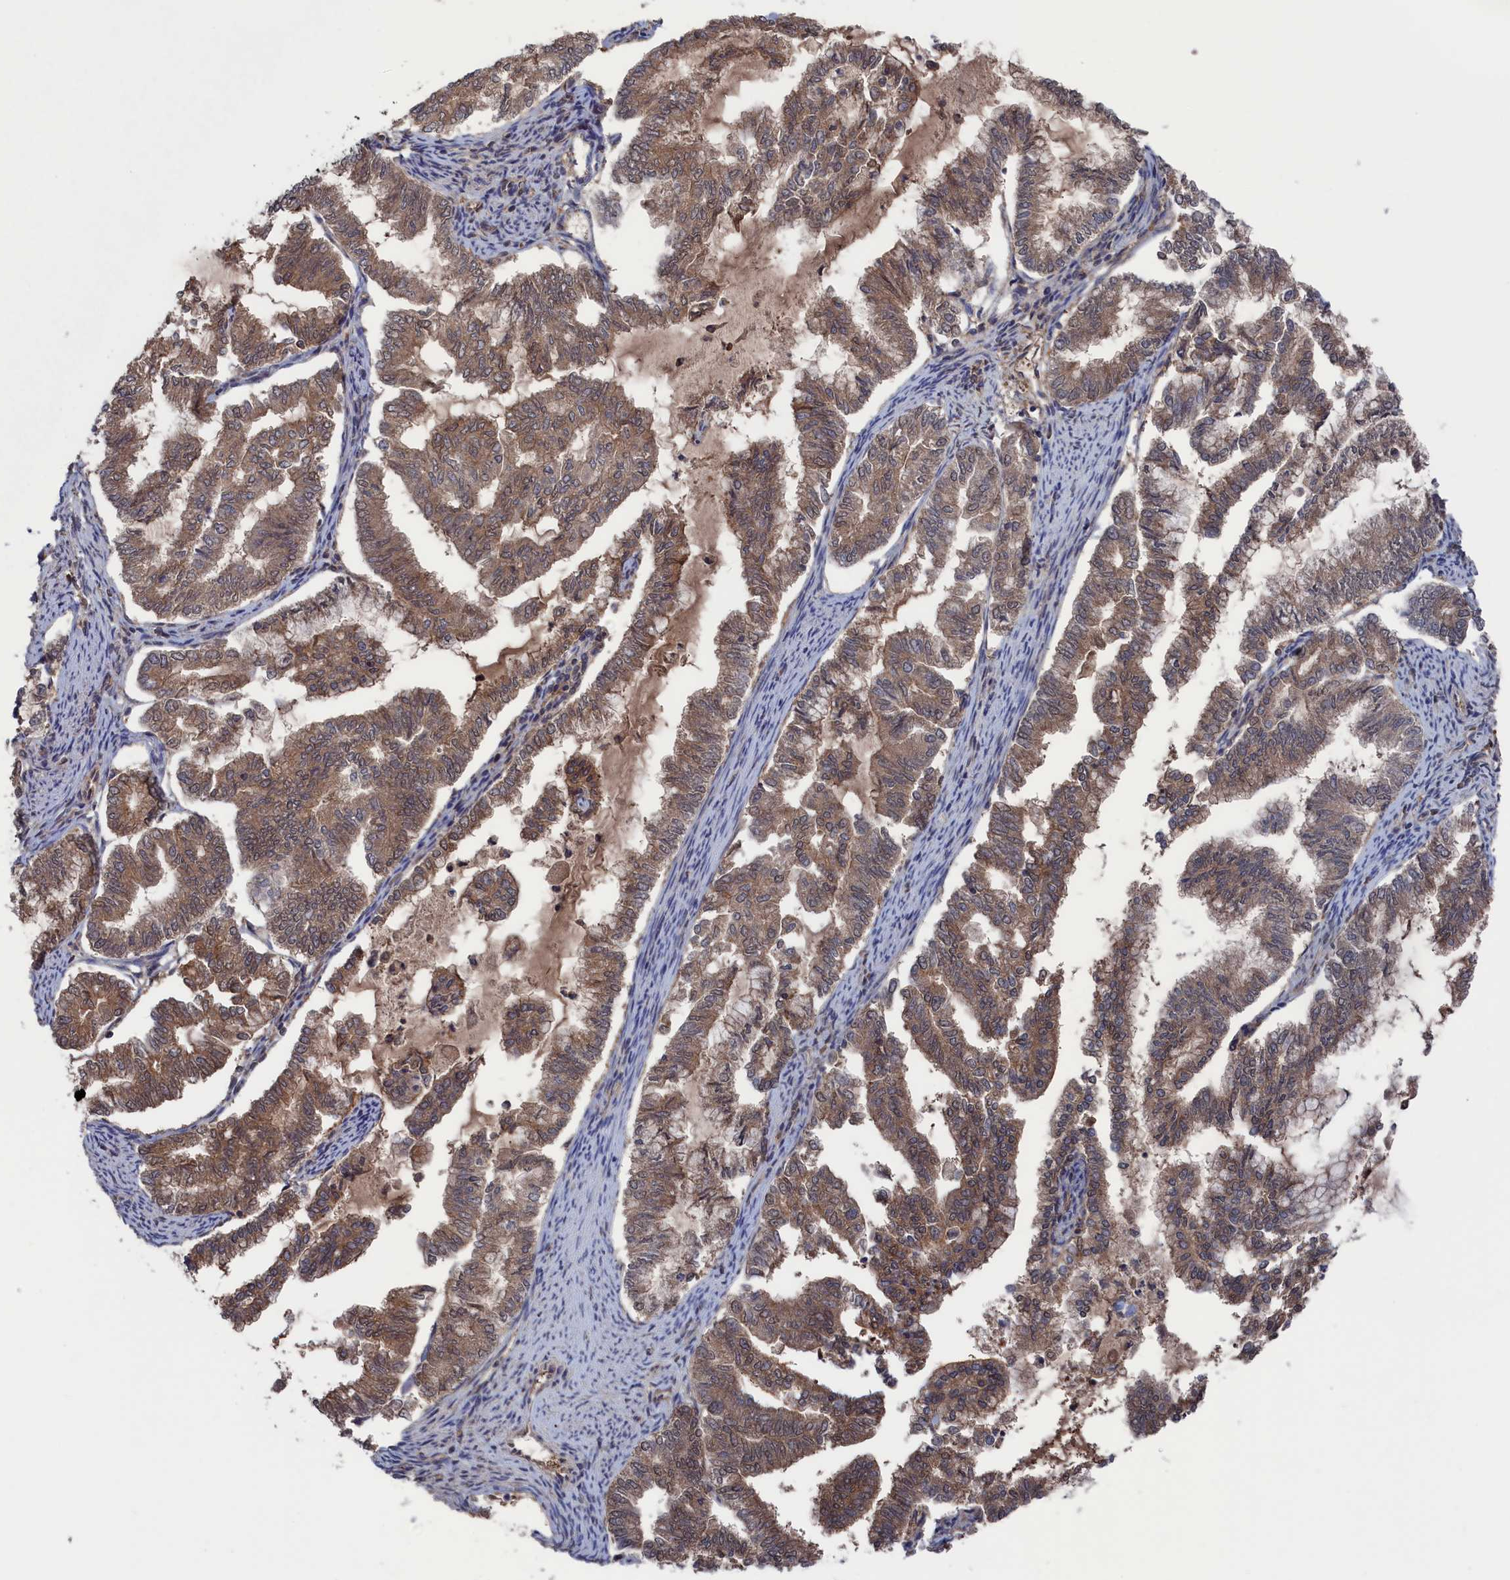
{"staining": {"intensity": "moderate", "quantity": ">75%", "location": "cytoplasmic/membranous"}, "tissue": "endometrial cancer", "cell_type": "Tumor cells", "image_type": "cancer", "snomed": [{"axis": "morphology", "description": "Adenocarcinoma, NOS"}, {"axis": "topography", "description": "Endometrium"}], "caption": "Immunohistochemistry (IHC) image of human adenocarcinoma (endometrial) stained for a protein (brown), which shows medium levels of moderate cytoplasmic/membranous staining in about >75% of tumor cells.", "gene": "NUTF2", "patient": {"sex": "female", "age": 79}}